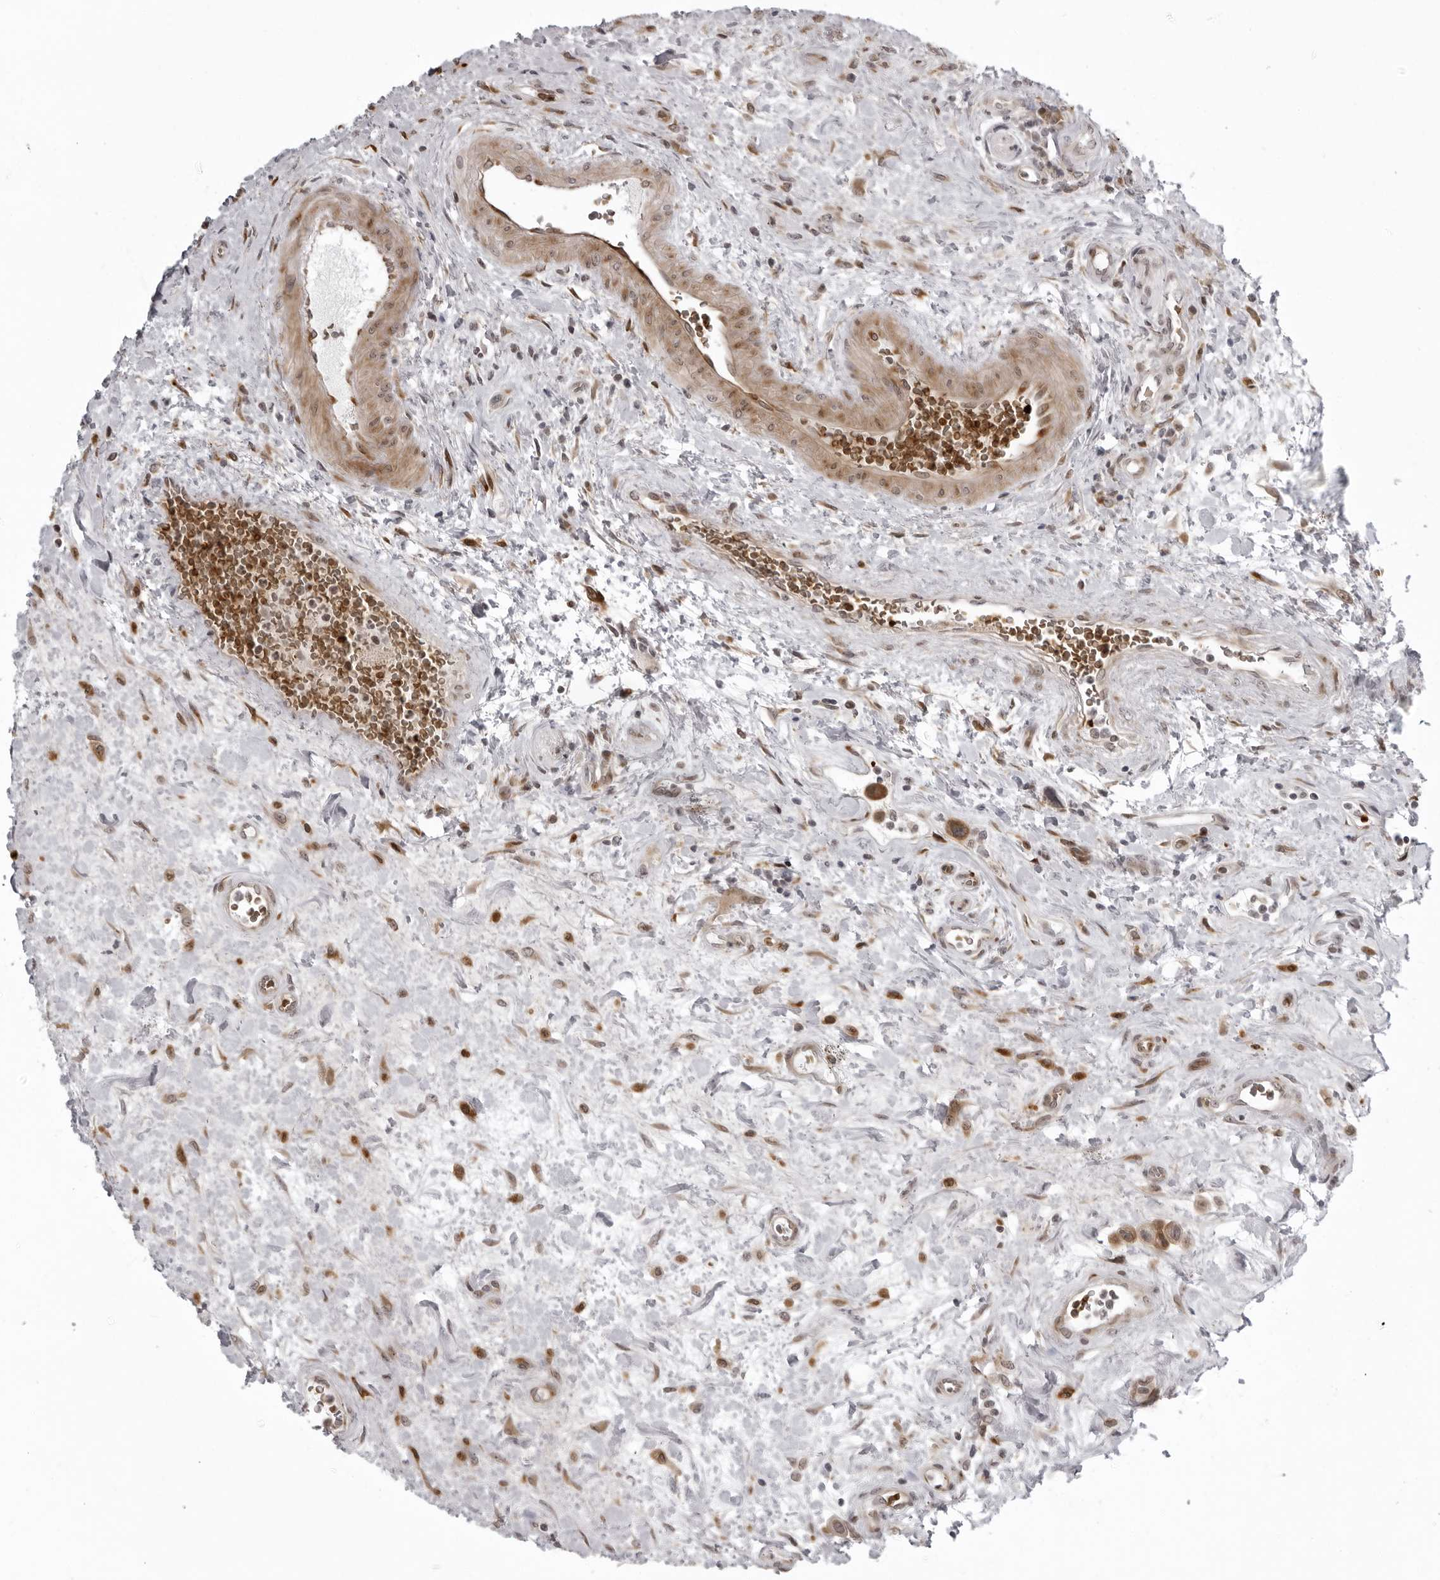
{"staining": {"intensity": "moderate", "quantity": ">75%", "location": "cytoplasmic/membranous"}, "tissue": "urothelial cancer", "cell_type": "Tumor cells", "image_type": "cancer", "snomed": [{"axis": "morphology", "description": "Urothelial carcinoma, High grade"}, {"axis": "topography", "description": "Urinary bladder"}], "caption": "IHC image of neoplastic tissue: human high-grade urothelial carcinoma stained using immunohistochemistry (IHC) exhibits medium levels of moderate protein expression localized specifically in the cytoplasmic/membranous of tumor cells, appearing as a cytoplasmic/membranous brown color.", "gene": "THOP1", "patient": {"sex": "male", "age": 50}}